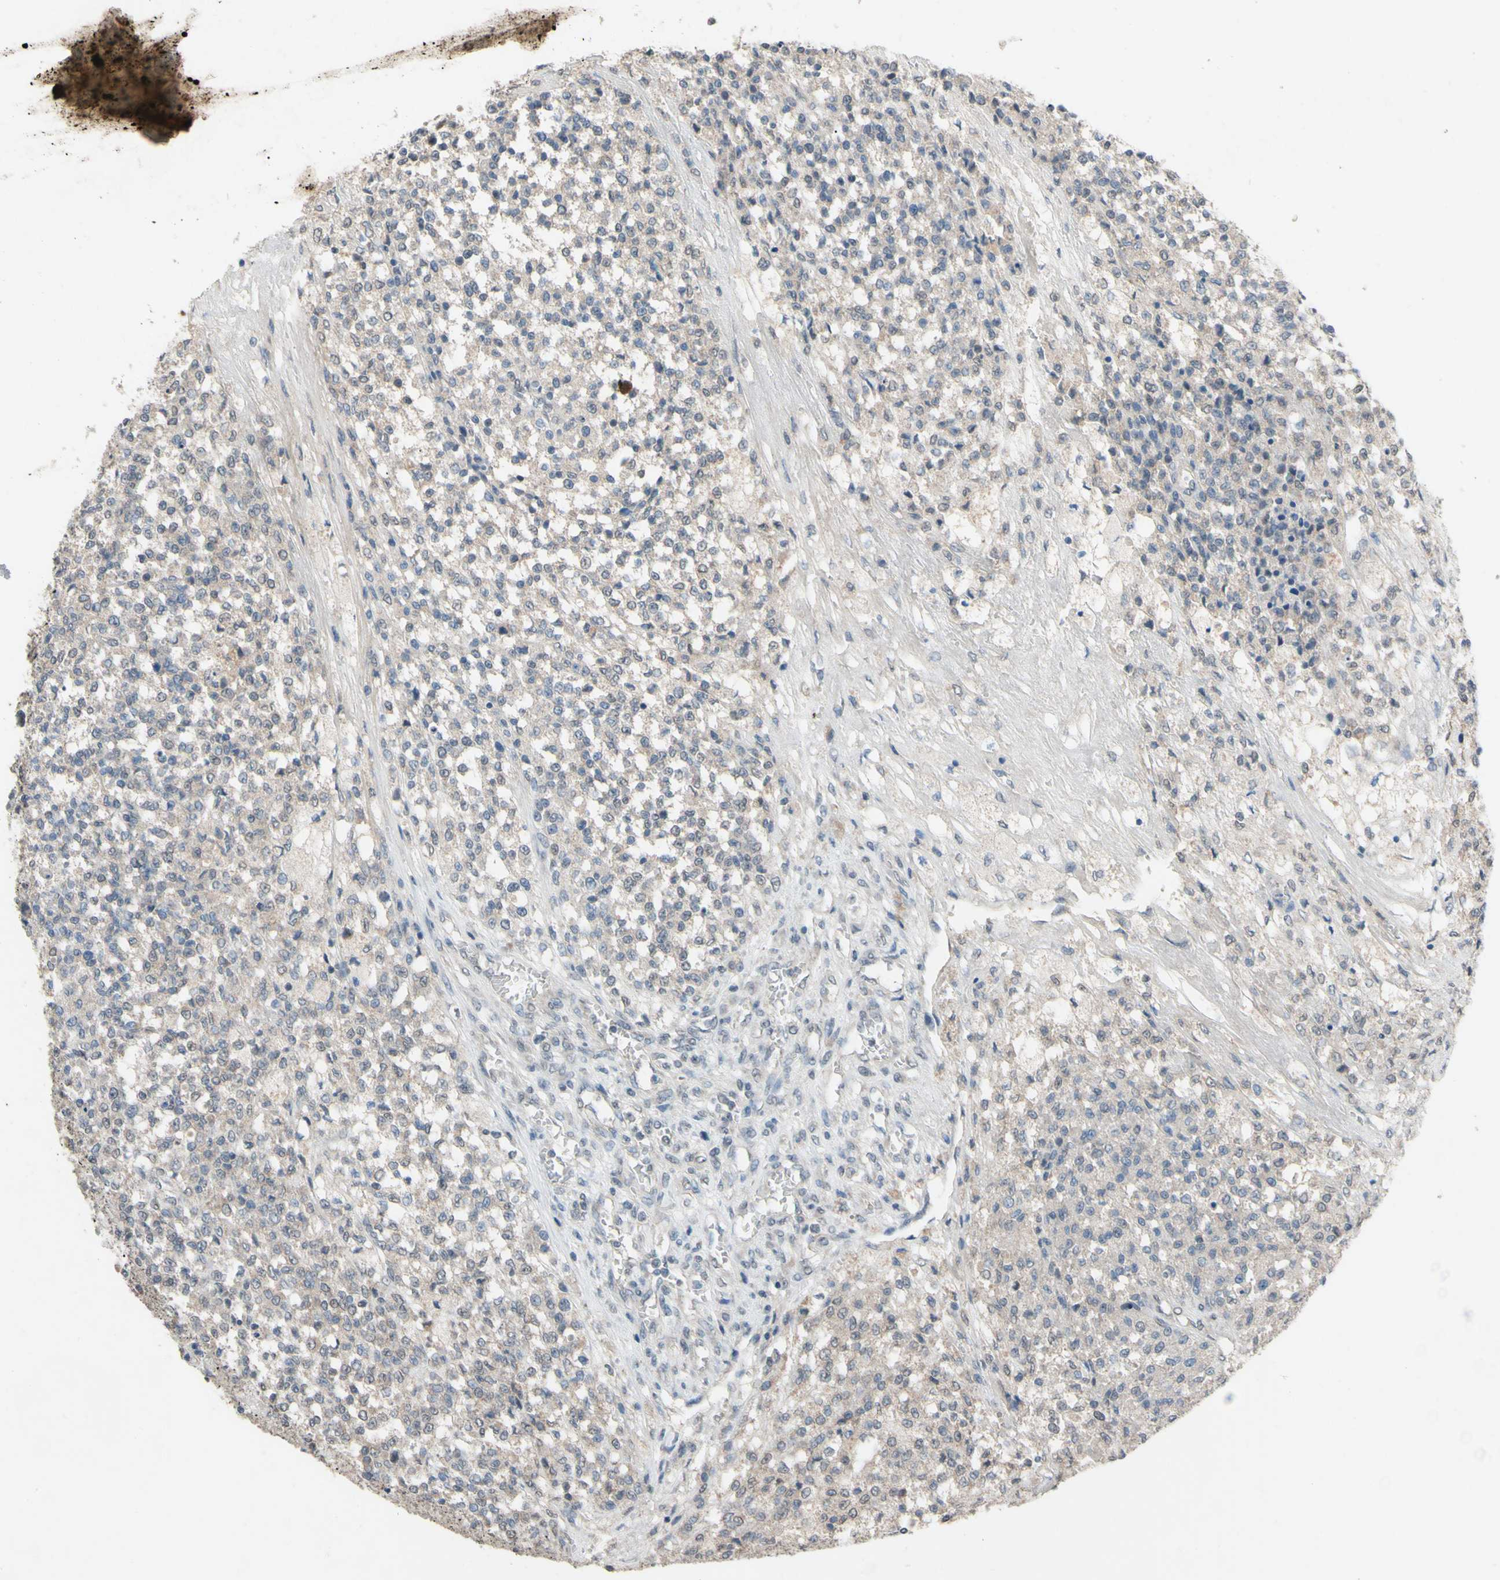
{"staining": {"intensity": "weak", "quantity": ">75%", "location": "cytoplasmic/membranous"}, "tissue": "testis cancer", "cell_type": "Tumor cells", "image_type": "cancer", "snomed": [{"axis": "morphology", "description": "Seminoma, NOS"}, {"axis": "topography", "description": "Testis"}], "caption": "Immunohistochemistry (IHC) micrograph of human testis cancer stained for a protein (brown), which displays low levels of weak cytoplasmic/membranous staining in approximately >75% of tumor cells.", "gene": "CDCP1", "patient": {"sex": "male", "age": 59}}